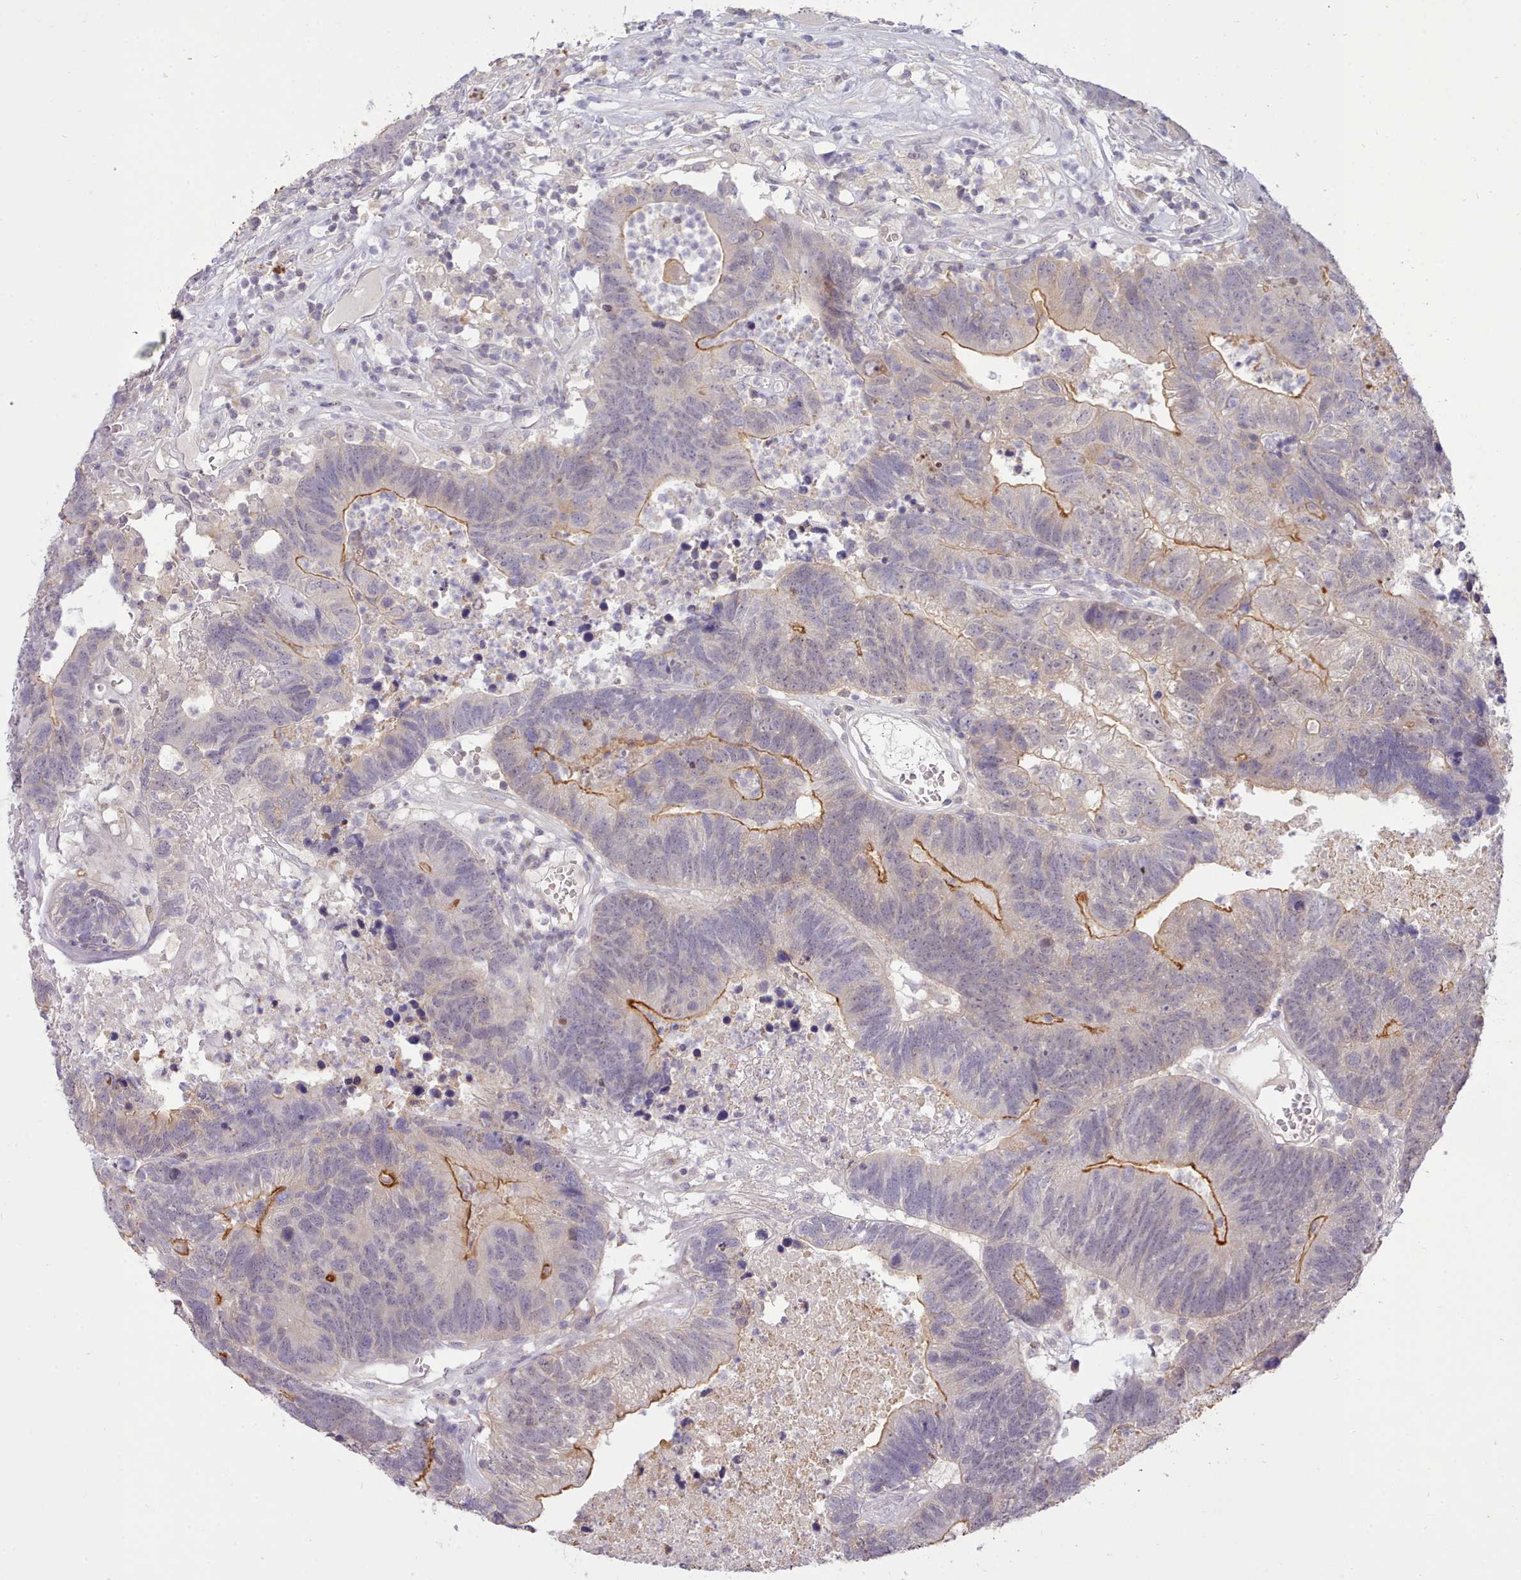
{"staining": {"intensity": "moderate", "quantity": "<25%", "location": "cytoplasmic/membranous"}, "tissue": "colorectal cancer", "cell_type": "Tumor cells", "image_type": "cancer", "snomed": [{"axis": "morphology", "description": "Adenocarcinoma, NOS"}, {"axis": "topography", "description": "Colon"}], "caption": "Immunohistochemical staining of human colorectal cancer (adenocarcinoma) shows moderate cytoplasmic/membranous protein positivity in about <25% of tumor cells.", "gene": "ARL17A", "patient": {"sex": "female", "age": 48}}